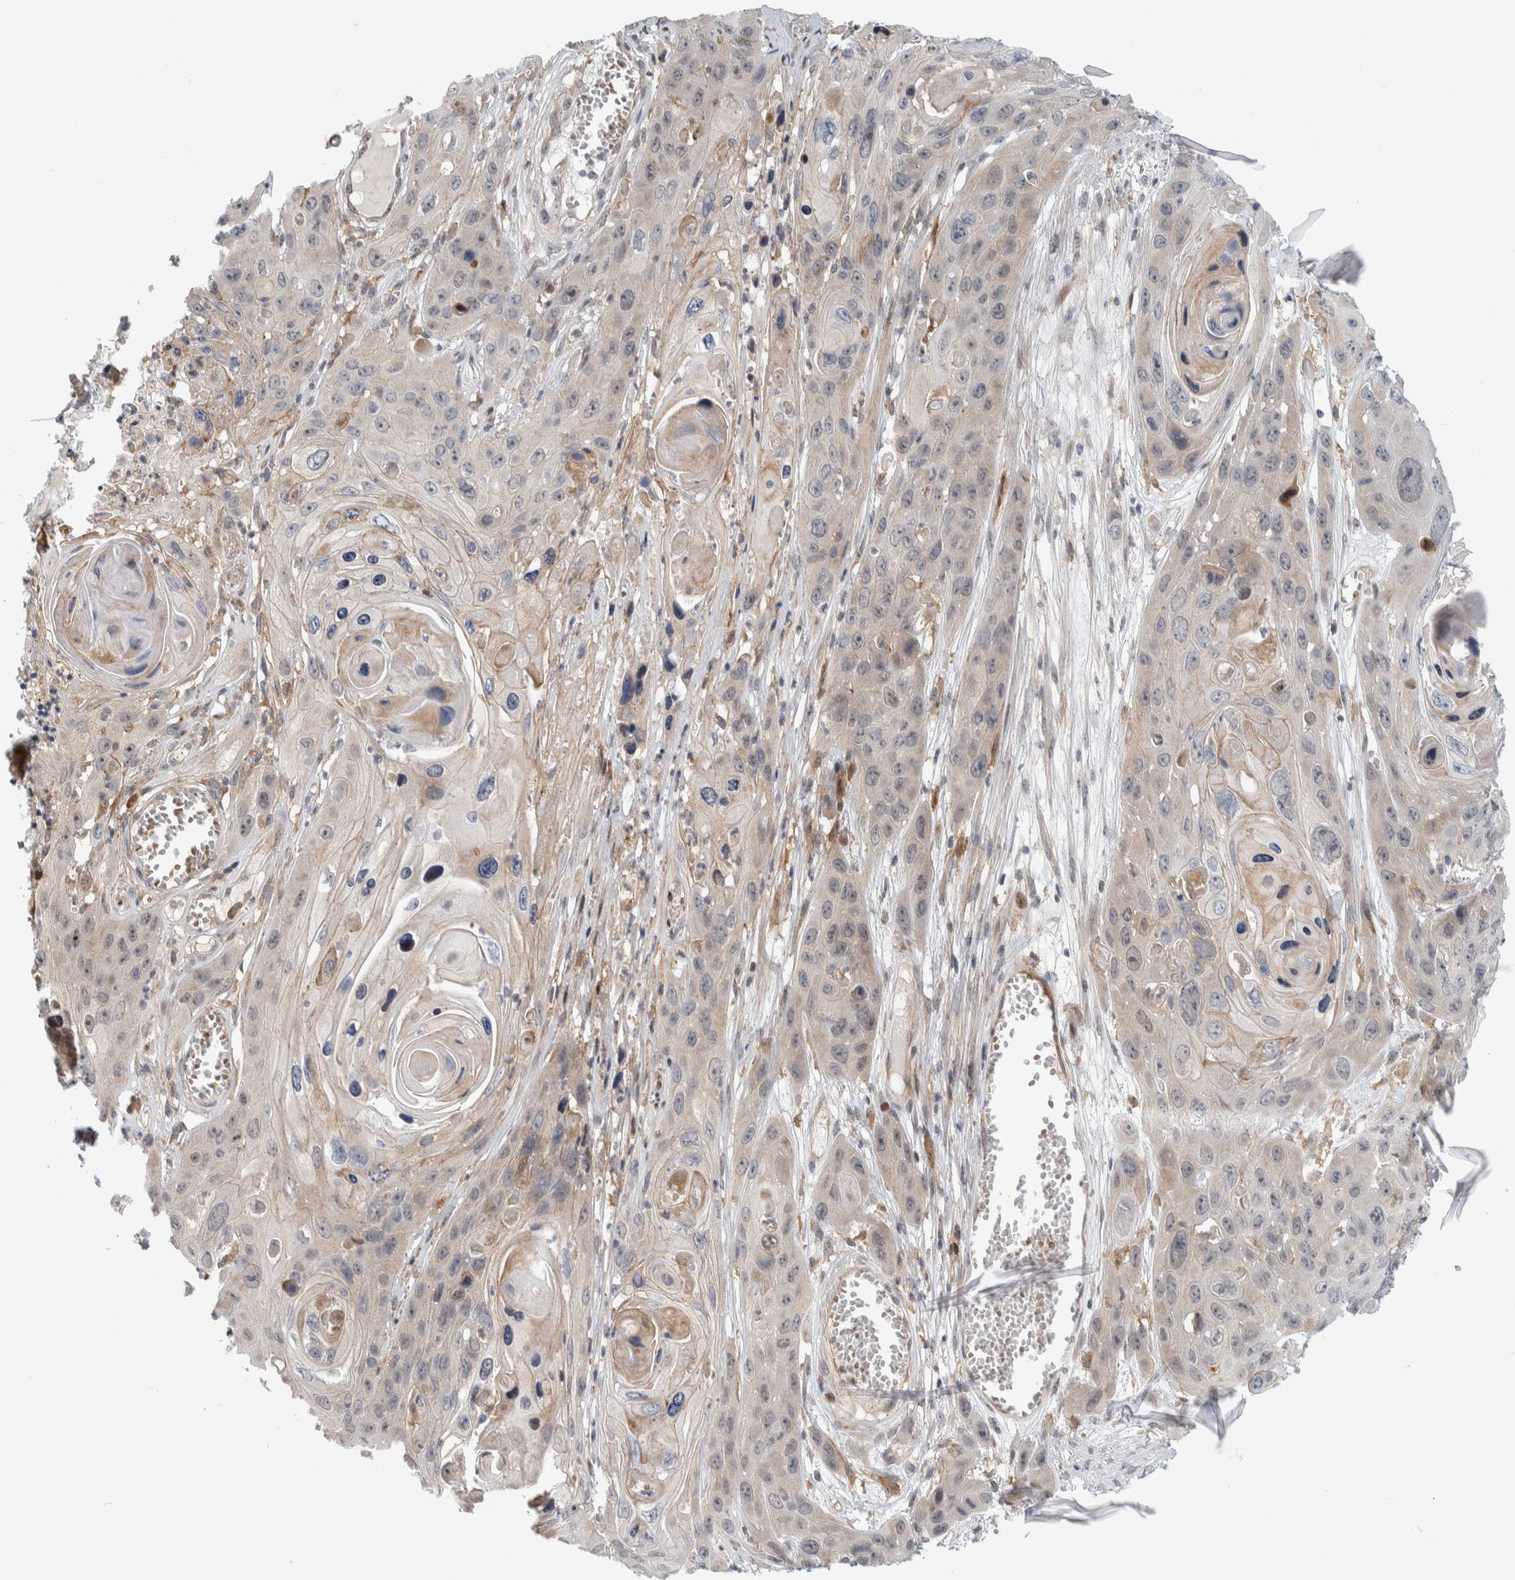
{"staining": {"intensity": "weak", "quantity": "25%-75%", "location": "cytoplasmic/membranous"}, "tissue": "skin cancer", "cell_type": "Tumor cells", "image_type": "cancer", "snomed": [{"axis": "morphology", "description": "Squamous cell carcinoma, NOS"}, {"axis": "topography", "description": "Skin"}], "caption": "Protein expression analysis of skin squamous cell carcinoma reveals weak cytoplasmic/membranous expression in approximately 25%-75% of tumor cells.", "gene": "MSL1", "patient": {"sex": "male", "age": 55}}